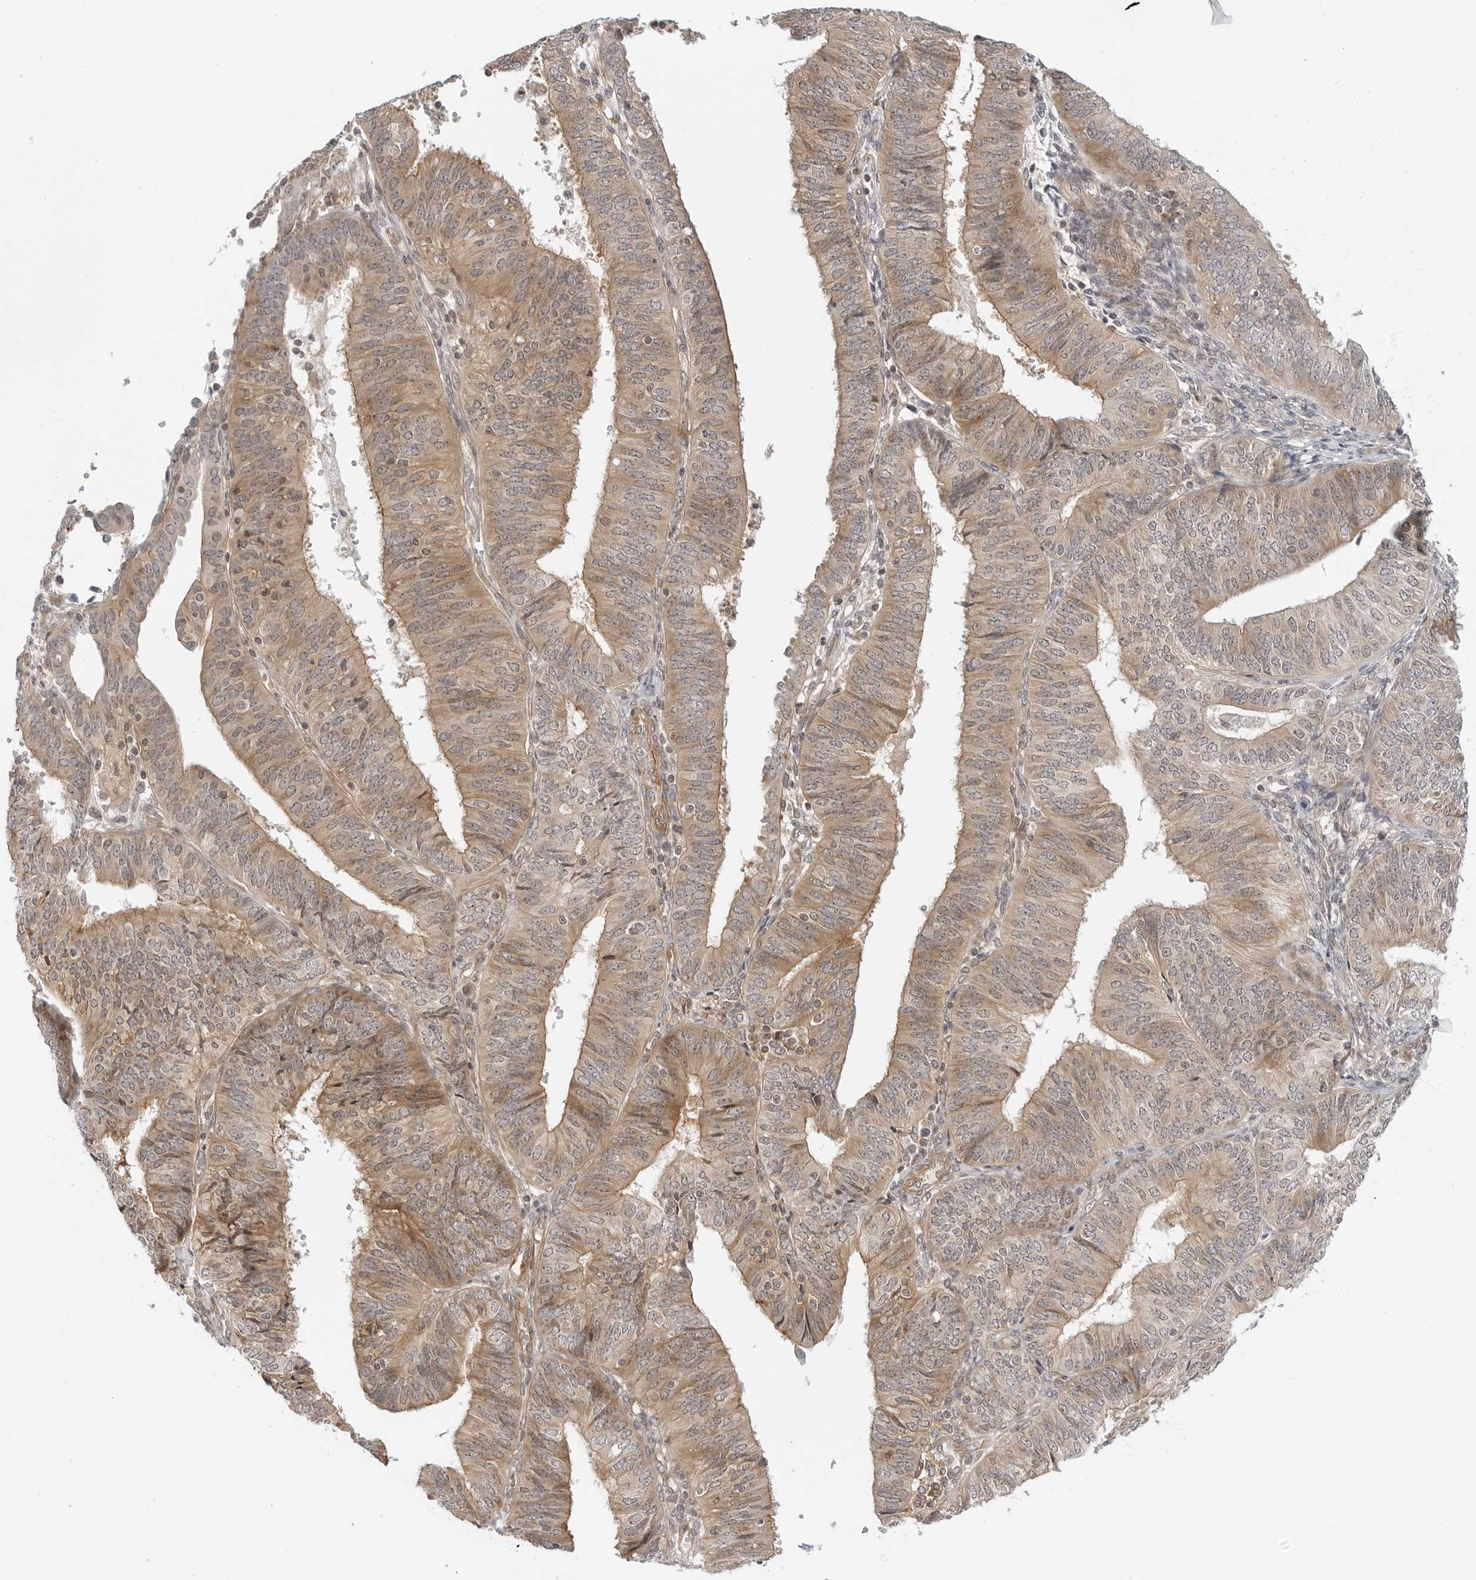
{"staining": {"intensity": "moderate", "quantity": "25%-75%", "location": "cytoplasmic/membranous"}, "tissue": "endometrial cancer", "cell_type": "Tumor cells", "image_type": "cancer", "snomed": [{"axis": "morphology", "description": "Adenocarcinoma, NOS"}, {"axis": "topography", "description": "Endometrium"}], "caption": "An immunohistochemistry (IHC) image of neoplastic tissue is shown. Protein staining in brown shows moderate cytoplasmic/membranous positivity in endometrial adenocarcinoma within tumor cells.", "gene": "STXBP3", "patient": {"sex": "female", "age": 58}}